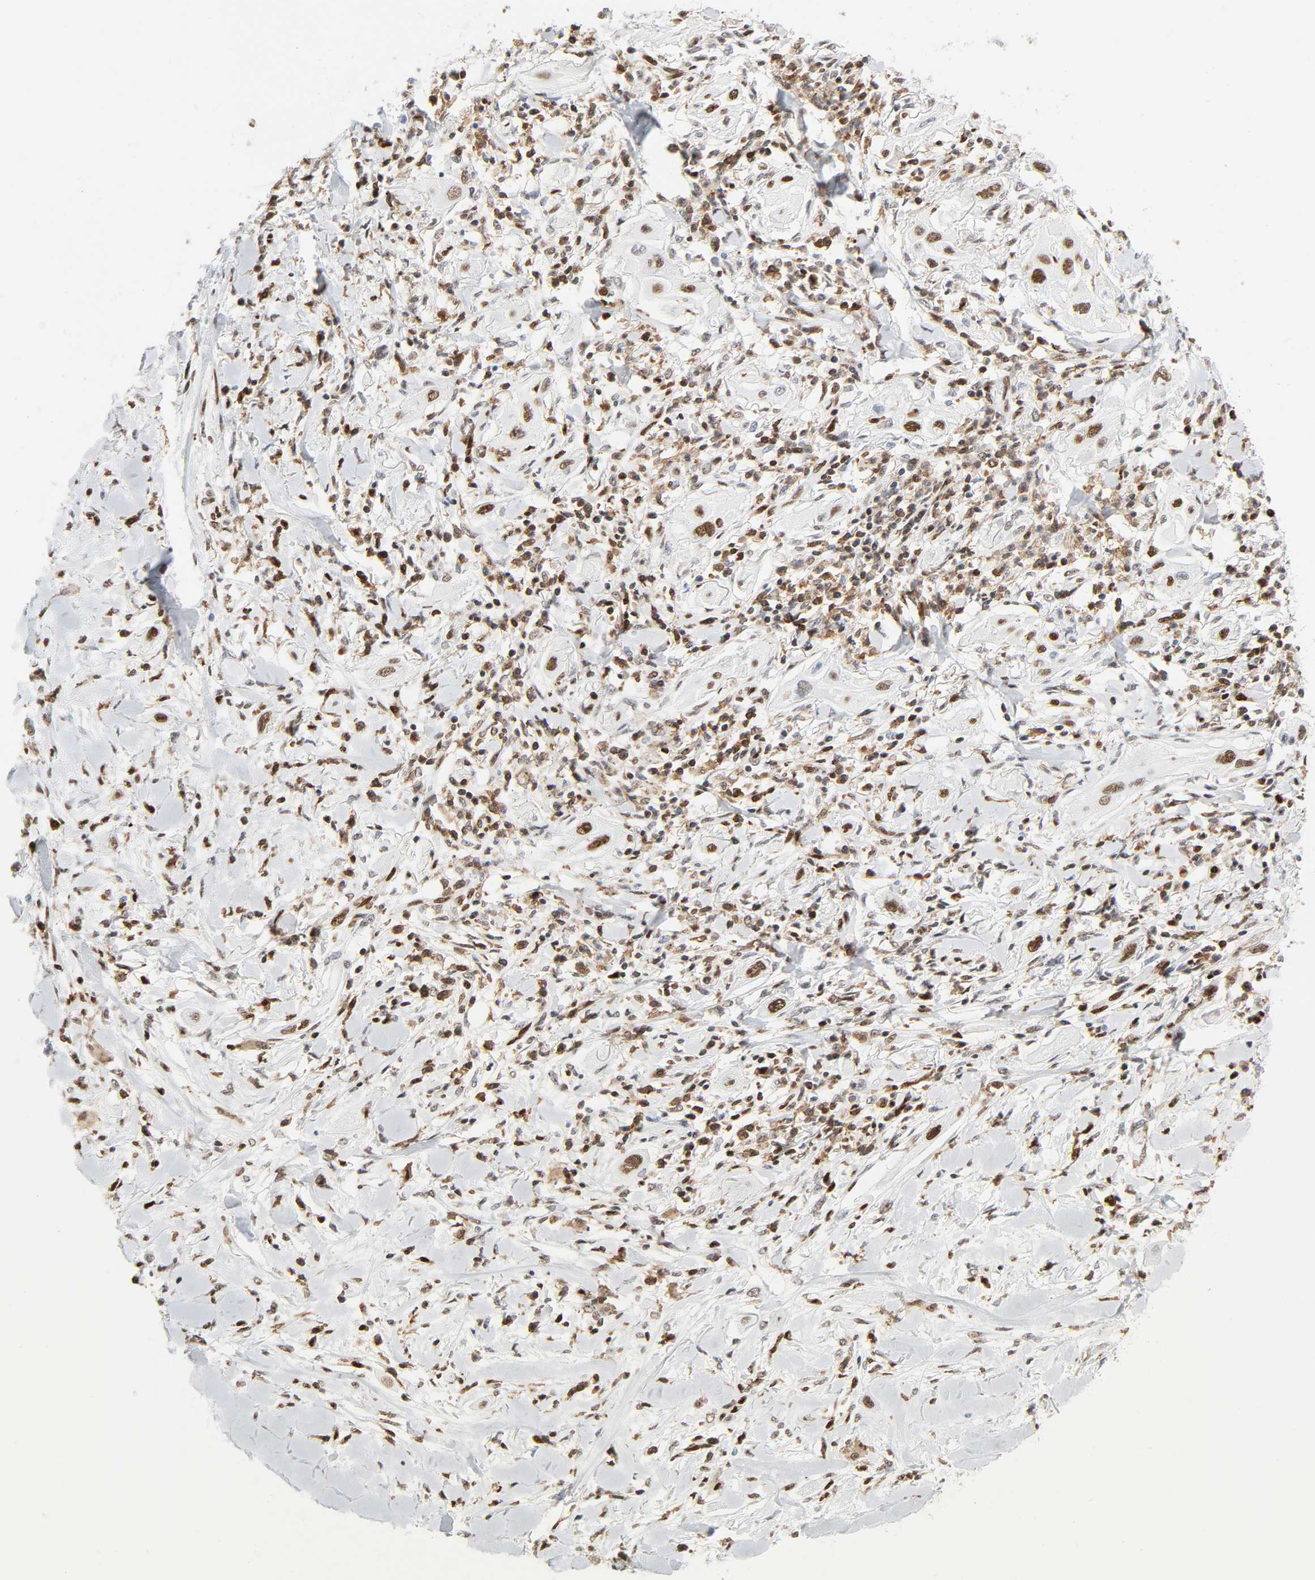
{"staining": {"intensity": "moderate", "quantity": ">75%", "location": "nuclear"}, "tissue": "lung cancer", "cell_type": "Tumor cells", "image_type": "cancer", "snomed": [{"axis": "morphology", "description": "Squamous cell carcinoma, NOS"}, {"axis": "topography", "description": "Lung"}], "caption": "Lung cancer was stained to show a protein in brown. There is medium levels of moderate nuclear expression in about >75% of tumor cells.", "gene": "WAS", "patient": {"sex": "female", "age": 47}}